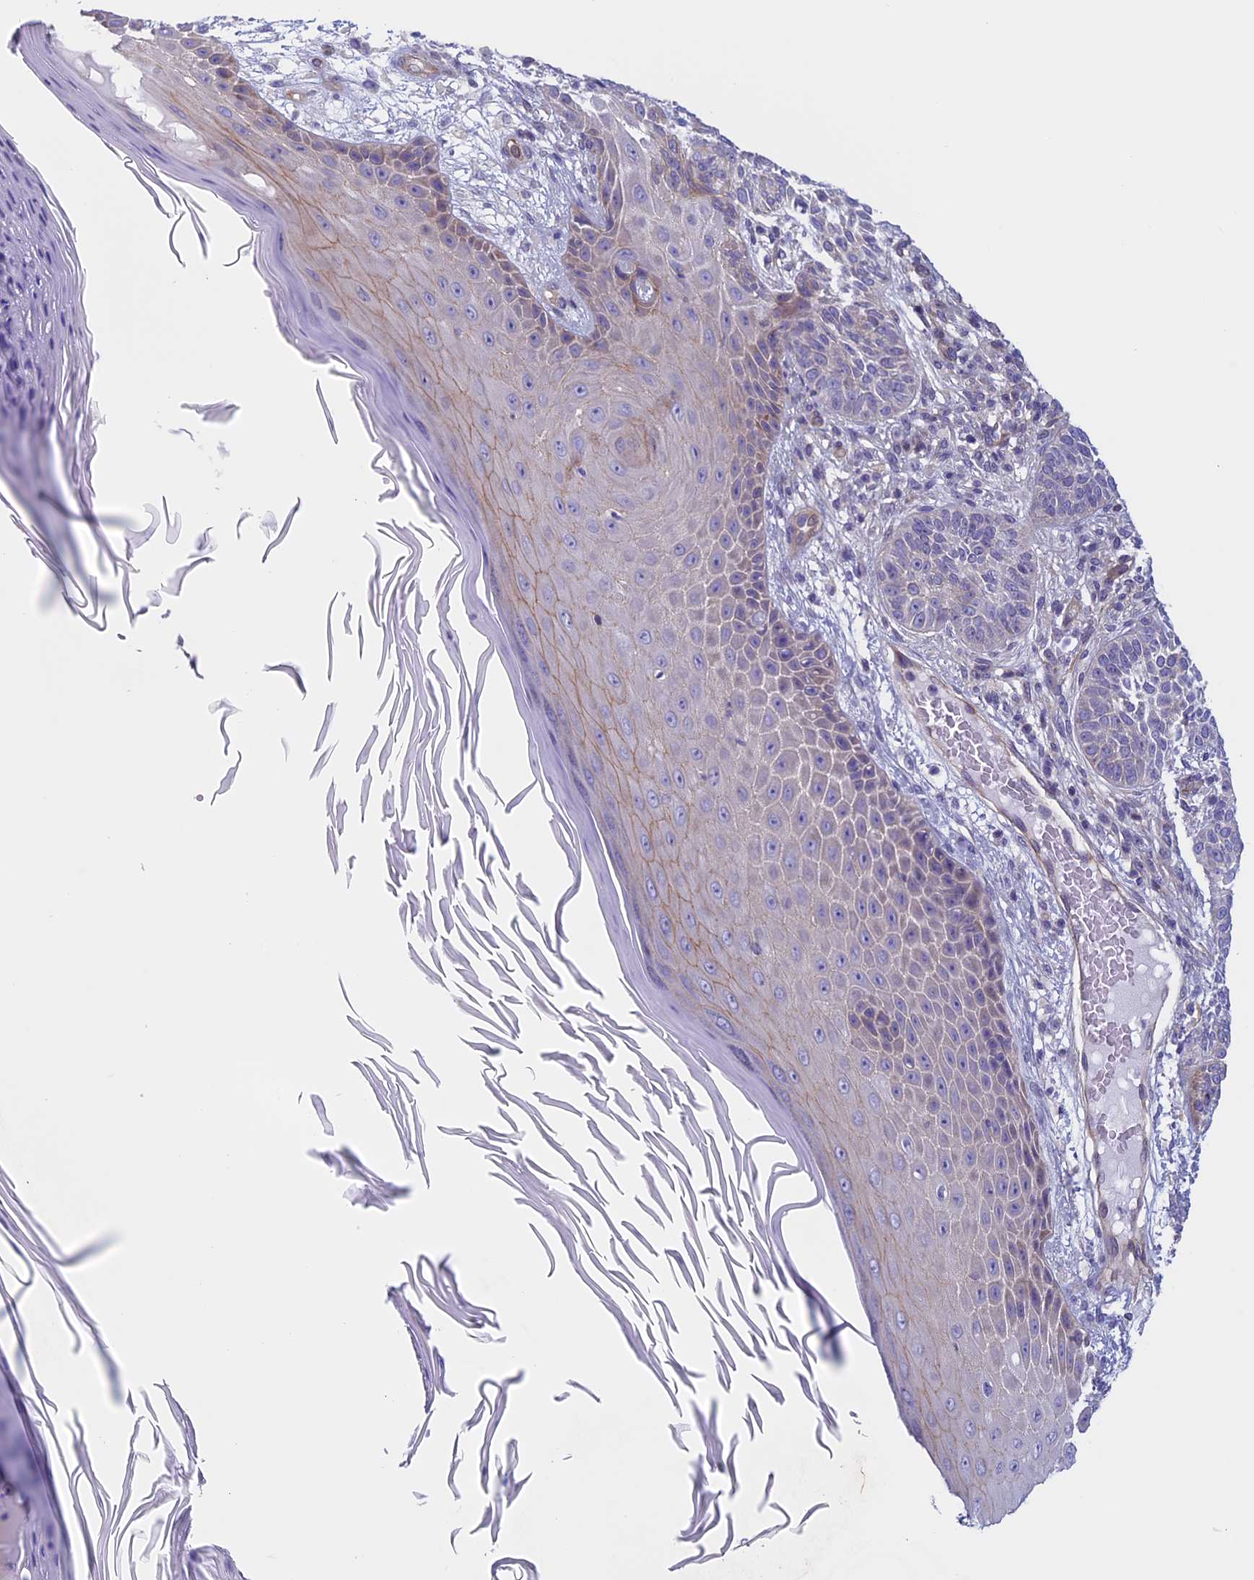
{"staining": {"intensity": "weak", "quantity": "25%-75%", "location": "cytoplasmic/membranous"}, "tissue": "skin cancer", "cell_type": "Tumor cells", "image_type": "cancer", "snomed": [{"axis": "morphology", "description": "Basal cell carcinoma"}, {"axis": "topography", "description": "Skin"}], "caption": "Brown immunohistochemical staining in skin cancer (basal cell carcinoma) demonstrates weak cytoplasmic/membranous staining in approximately 25%-75% of tumor cells. (DAB (3,3'-diaminobenzidine) IHC with brightfield microscopy, high magnification).", "gene": "CNOT6L", "patient": {"sex": "male", "age": 85}}